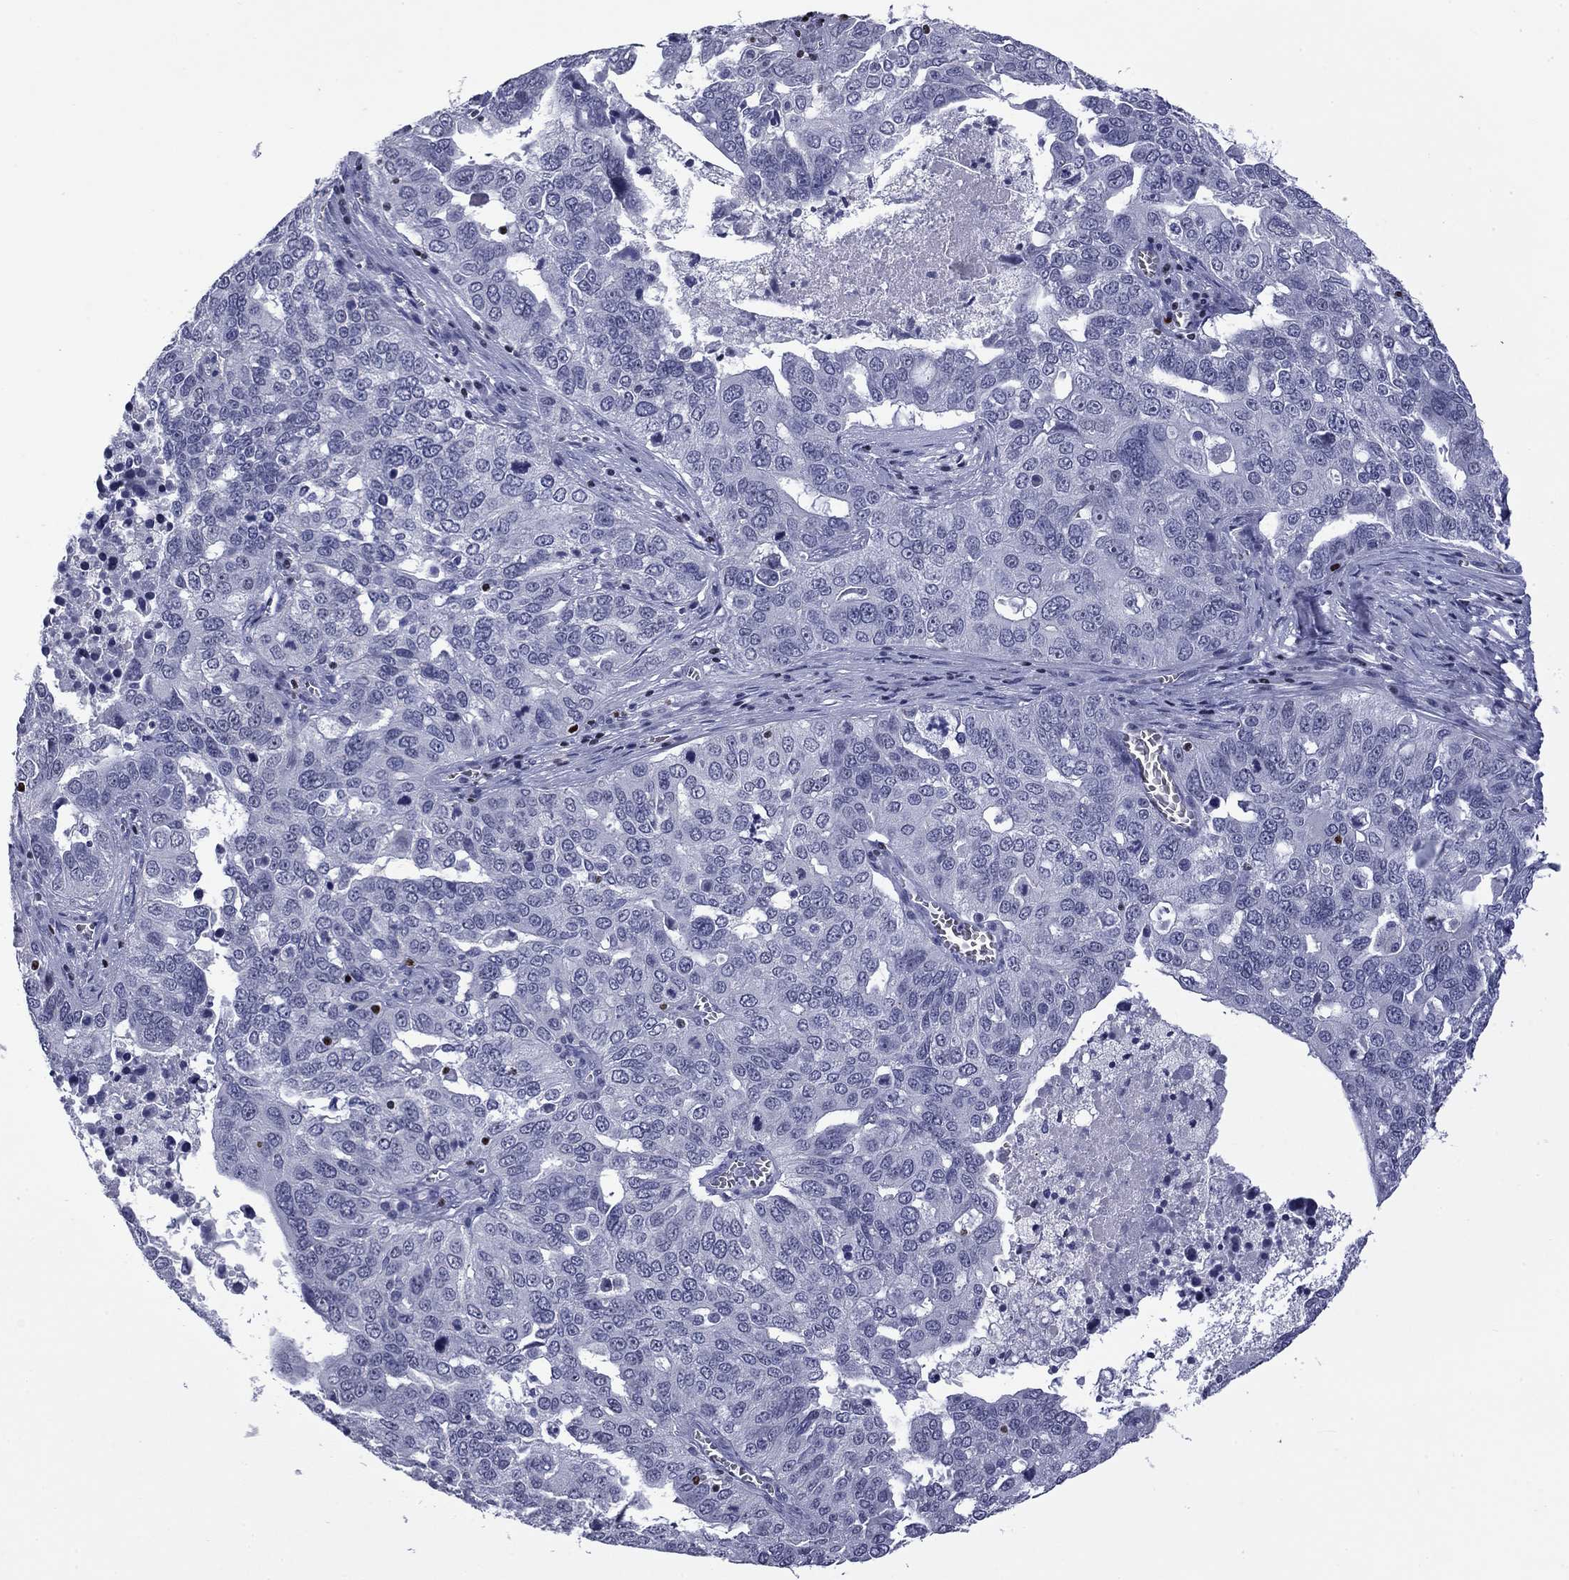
{"staining": {"intensity": "negative", "quantity": "none", "location": "none"}, "tissue": "ovarian cancer", "cell_type": "Tumor cells", "image_type": "cancer", "snomed": [{"axis": "morphology", "description": "Carcinoma, endometroid"}, {"axis": "topography", "description": "Soft tissue"}, {"axis": "topography", "description": "Ovary"}], "caption": "A high-resolution photomicrograph shows immunohistochemistry staining of ovarian endometroid carcinoma, which shows no significant staining in tumor cells.", "gene": "IKZF3", "patient": {"sex": "female", "age": 52}}